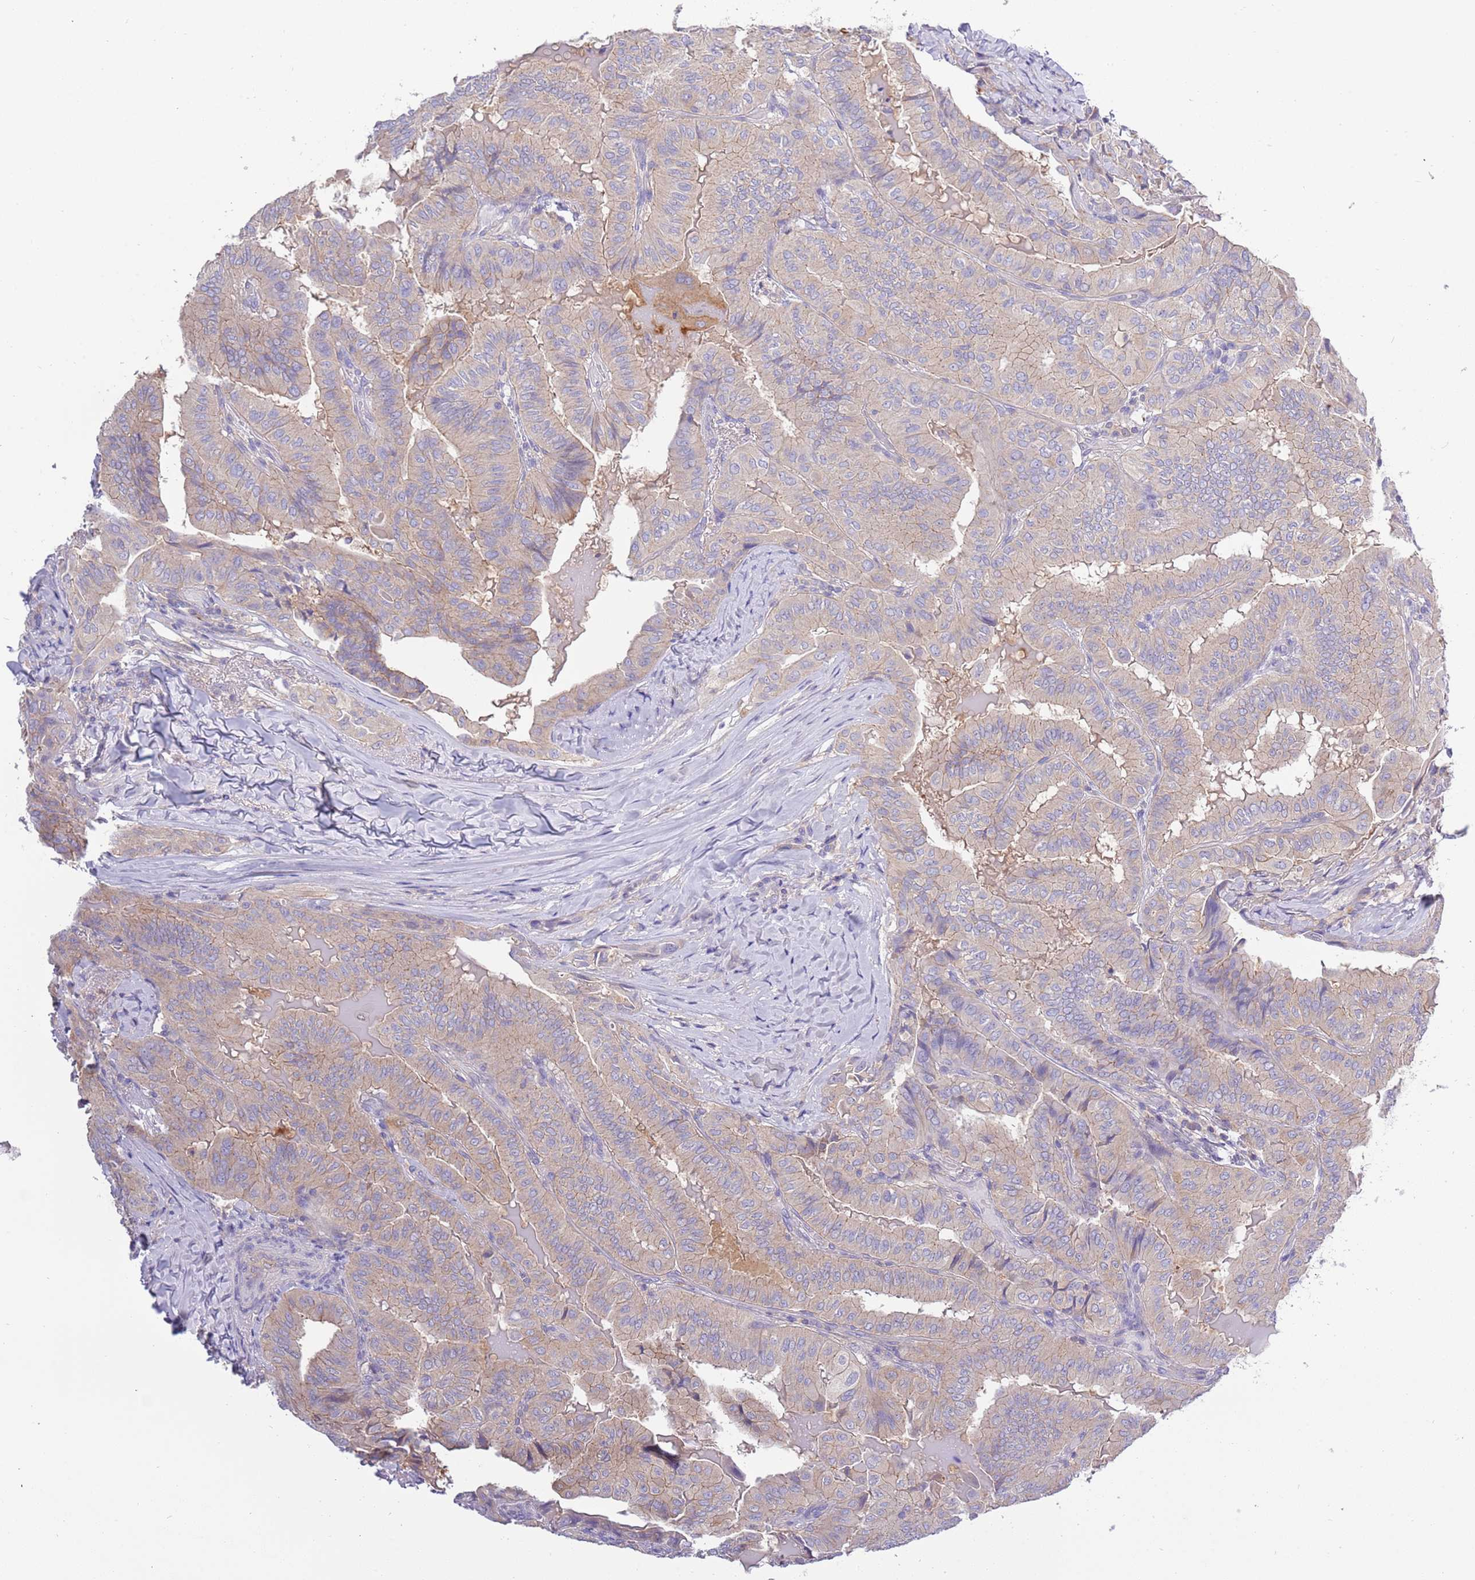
{"staining": {"intensity": "weak", "quantity": "25%-75%", "location": "cytoplasmic/membranous"}, "tissue": "thyroid cancer", "cell_type": "Tumor cells", "image_type": "cancer", "snomed": [{"axis": "morphology", "description": "Papillary adenocarcinoma, NOS"}, {"axis": "topography", "description": "Thyroid gland"}], "caption": "Human thyroid cancer stained for a protein (brown) exhibits weak cytoplasmic/membranous positive expression in approximately 25%-75% of tumor cells.", "gene": "STIP1", "patient": {"sex": "female", "age": 68}}